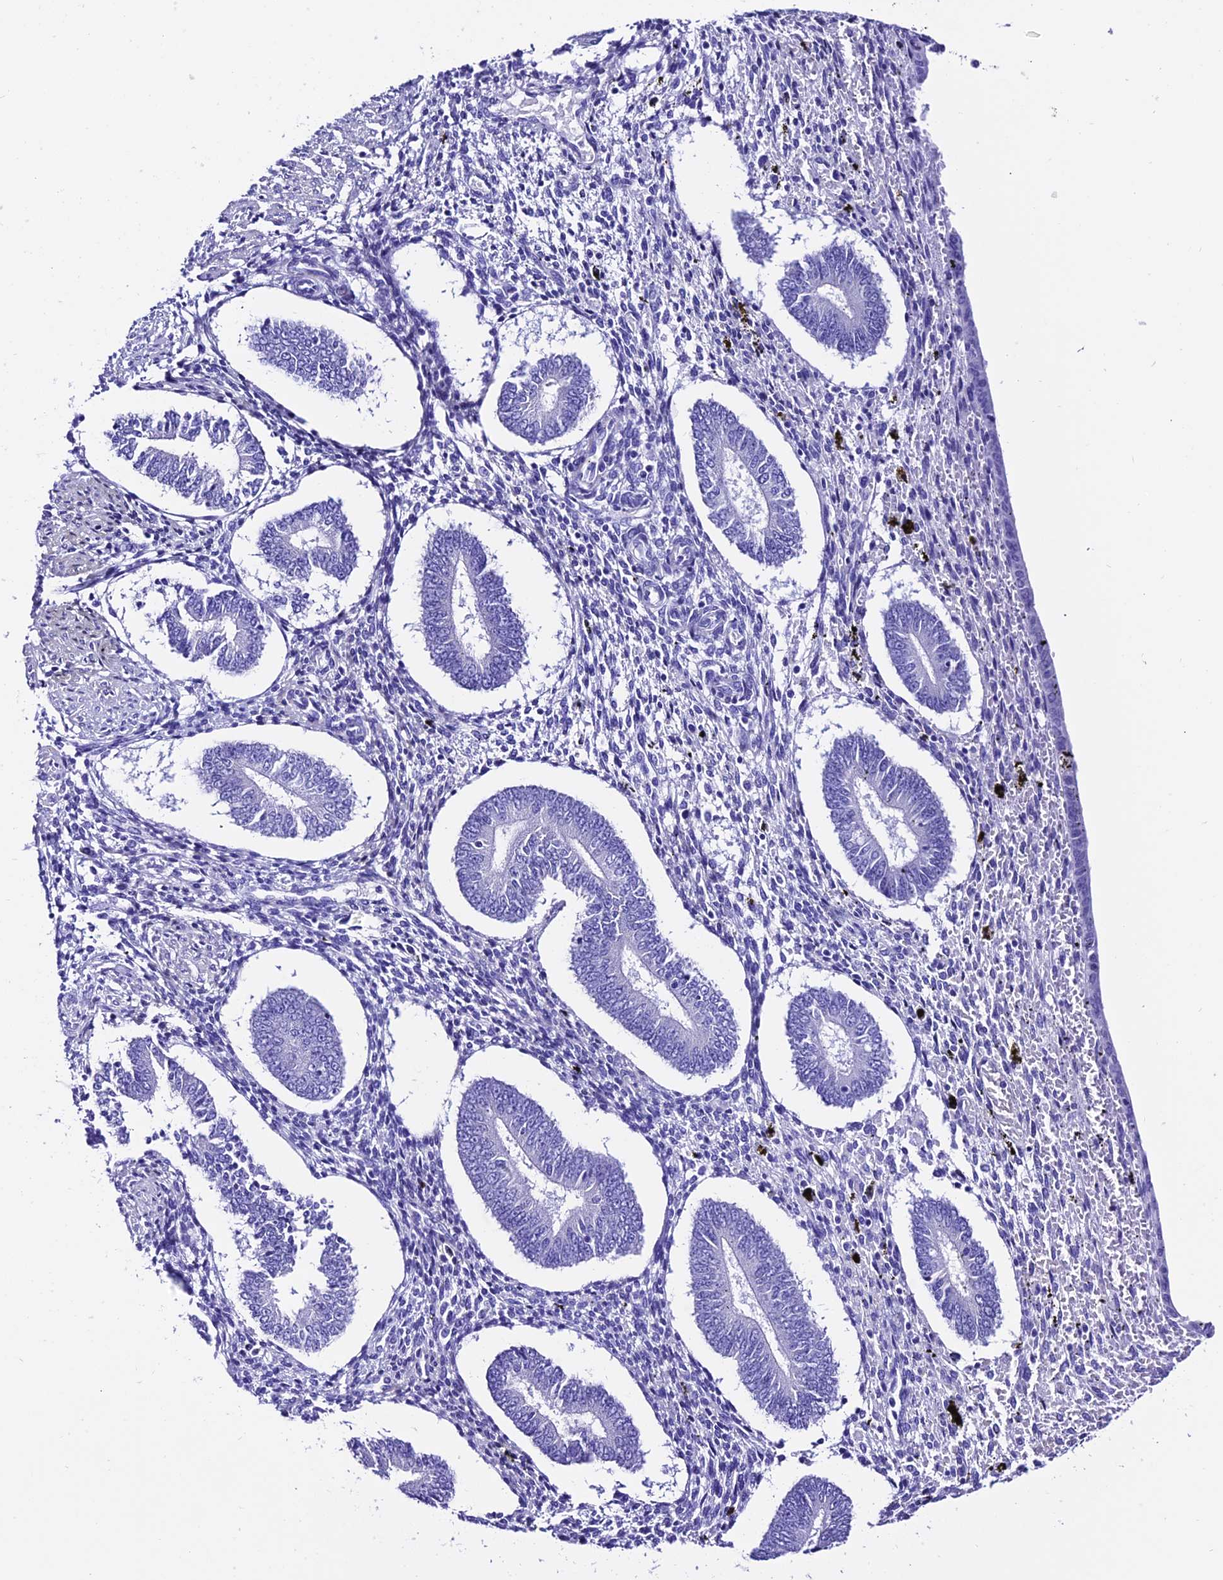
{"staining": {"intensity": "negative", "quantity": "none", "location": "none"}, "tissue": "endometrium", "cell_type": "Cells in endometrial stroma", "image_type": "normal", "snomed": [{"axis": "morphology", "description": "Normal tissue, NOS"}, {"axis": "topography", "description": "Endometrium"}], "caption": "An image of endometrium stained for a protein demonstrates no brown staining in cells in endometrial stroma.", "gene": "TRMT44", "patient": {"sex": "female", "age": 42}}